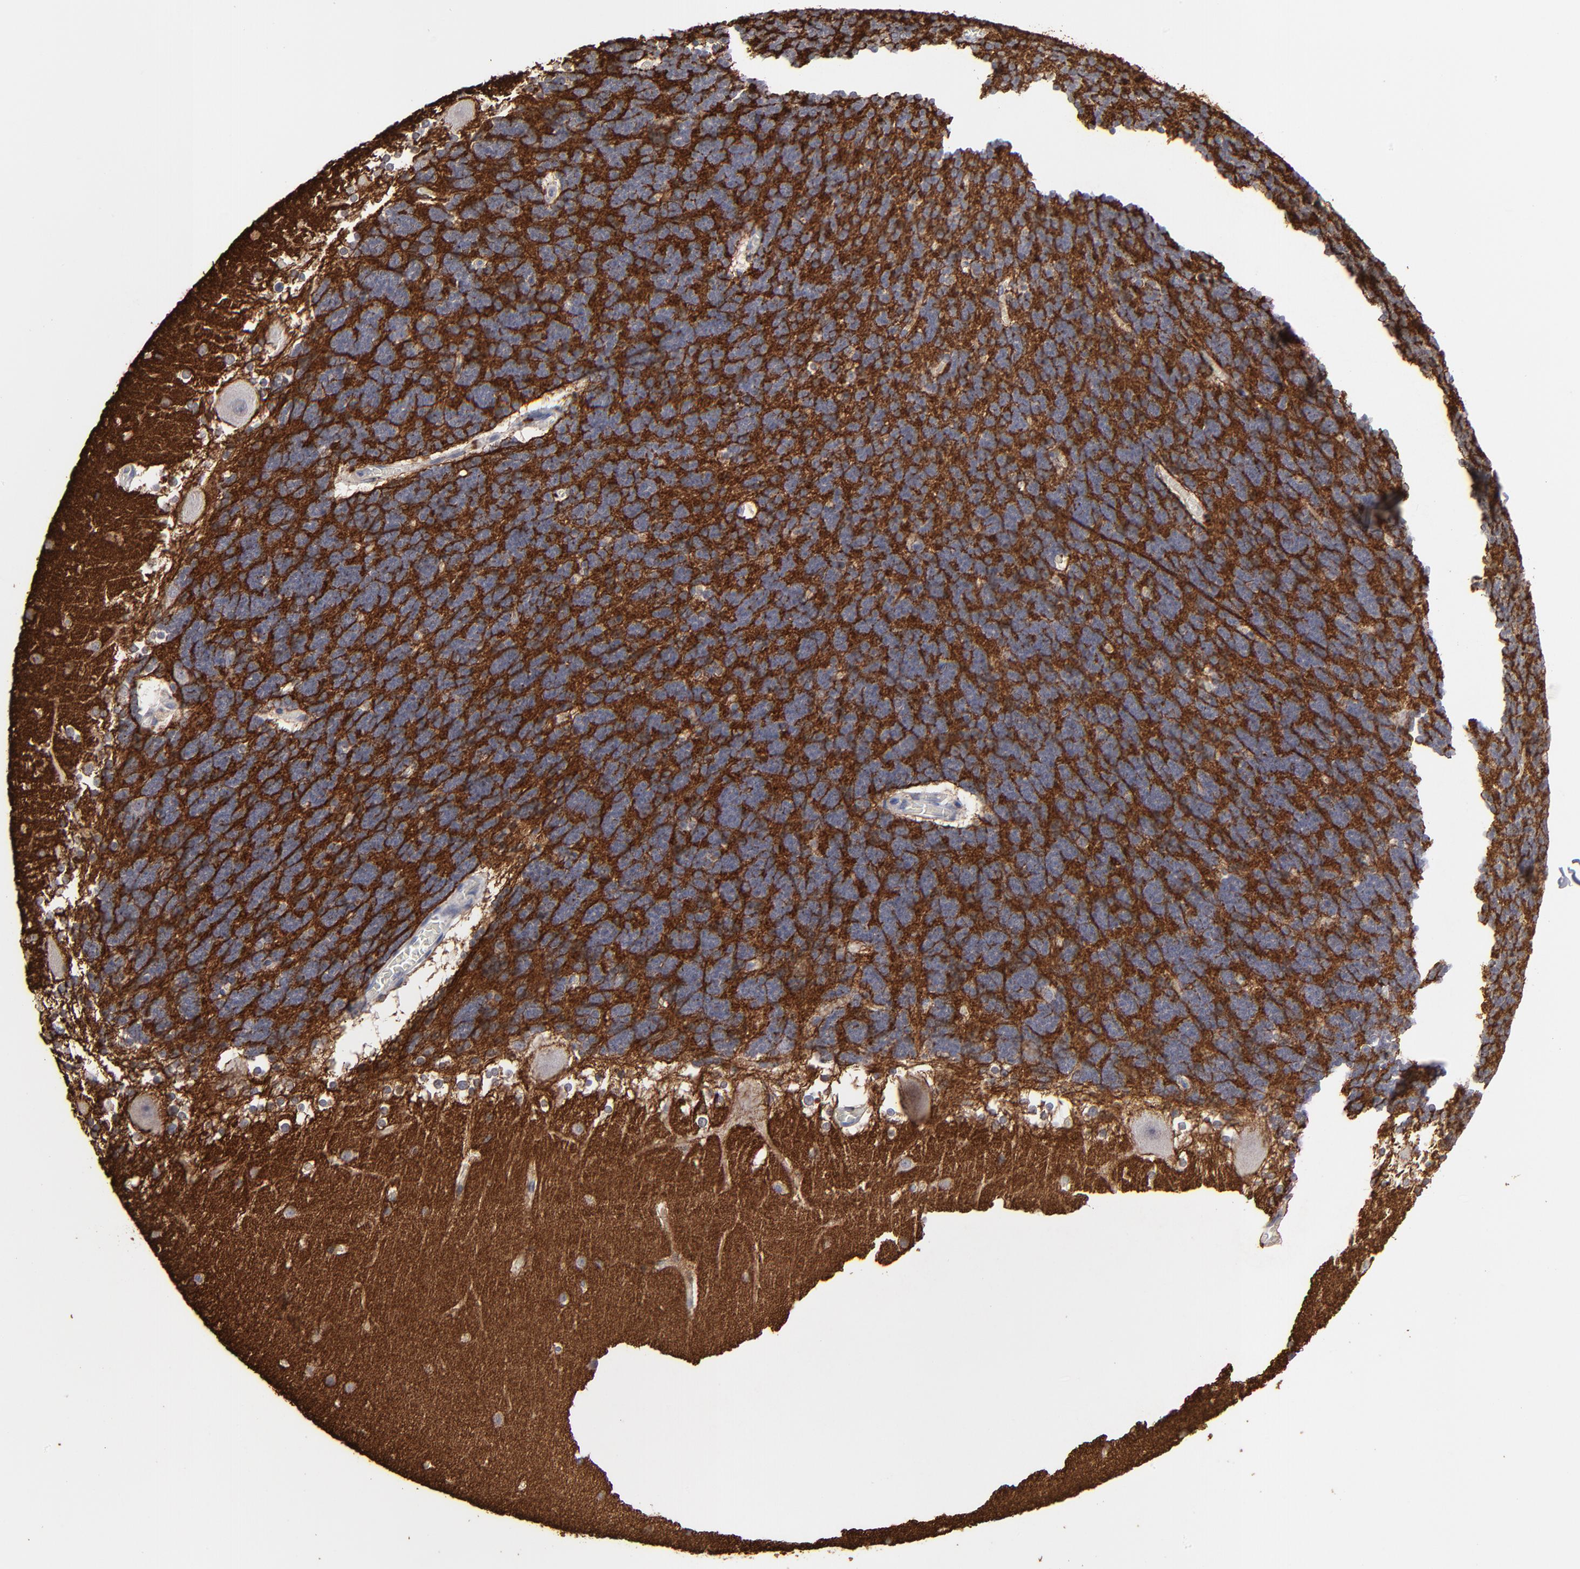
{"staining": {"intensity": "weak", "quantity": "25%-75%", "location": "cytoplasmic/membranous"}, "tissue": "cerebellum", "cell_type": "Cells in granular layer", "image_type": "normal", "snomed": [{"axis": "morphology", "description": "Normal tissue, NOS"}, {"axis": "topography", "description": "Cerebellum"}], "caption": "Protein expression analysis of benign cerebellum shows weak cytoplasmic/membranous expression in approximately 25%-75% of cells in granular layer.", "gene": "GPM6B", "patient": {"sex": "female", "age": 19}}